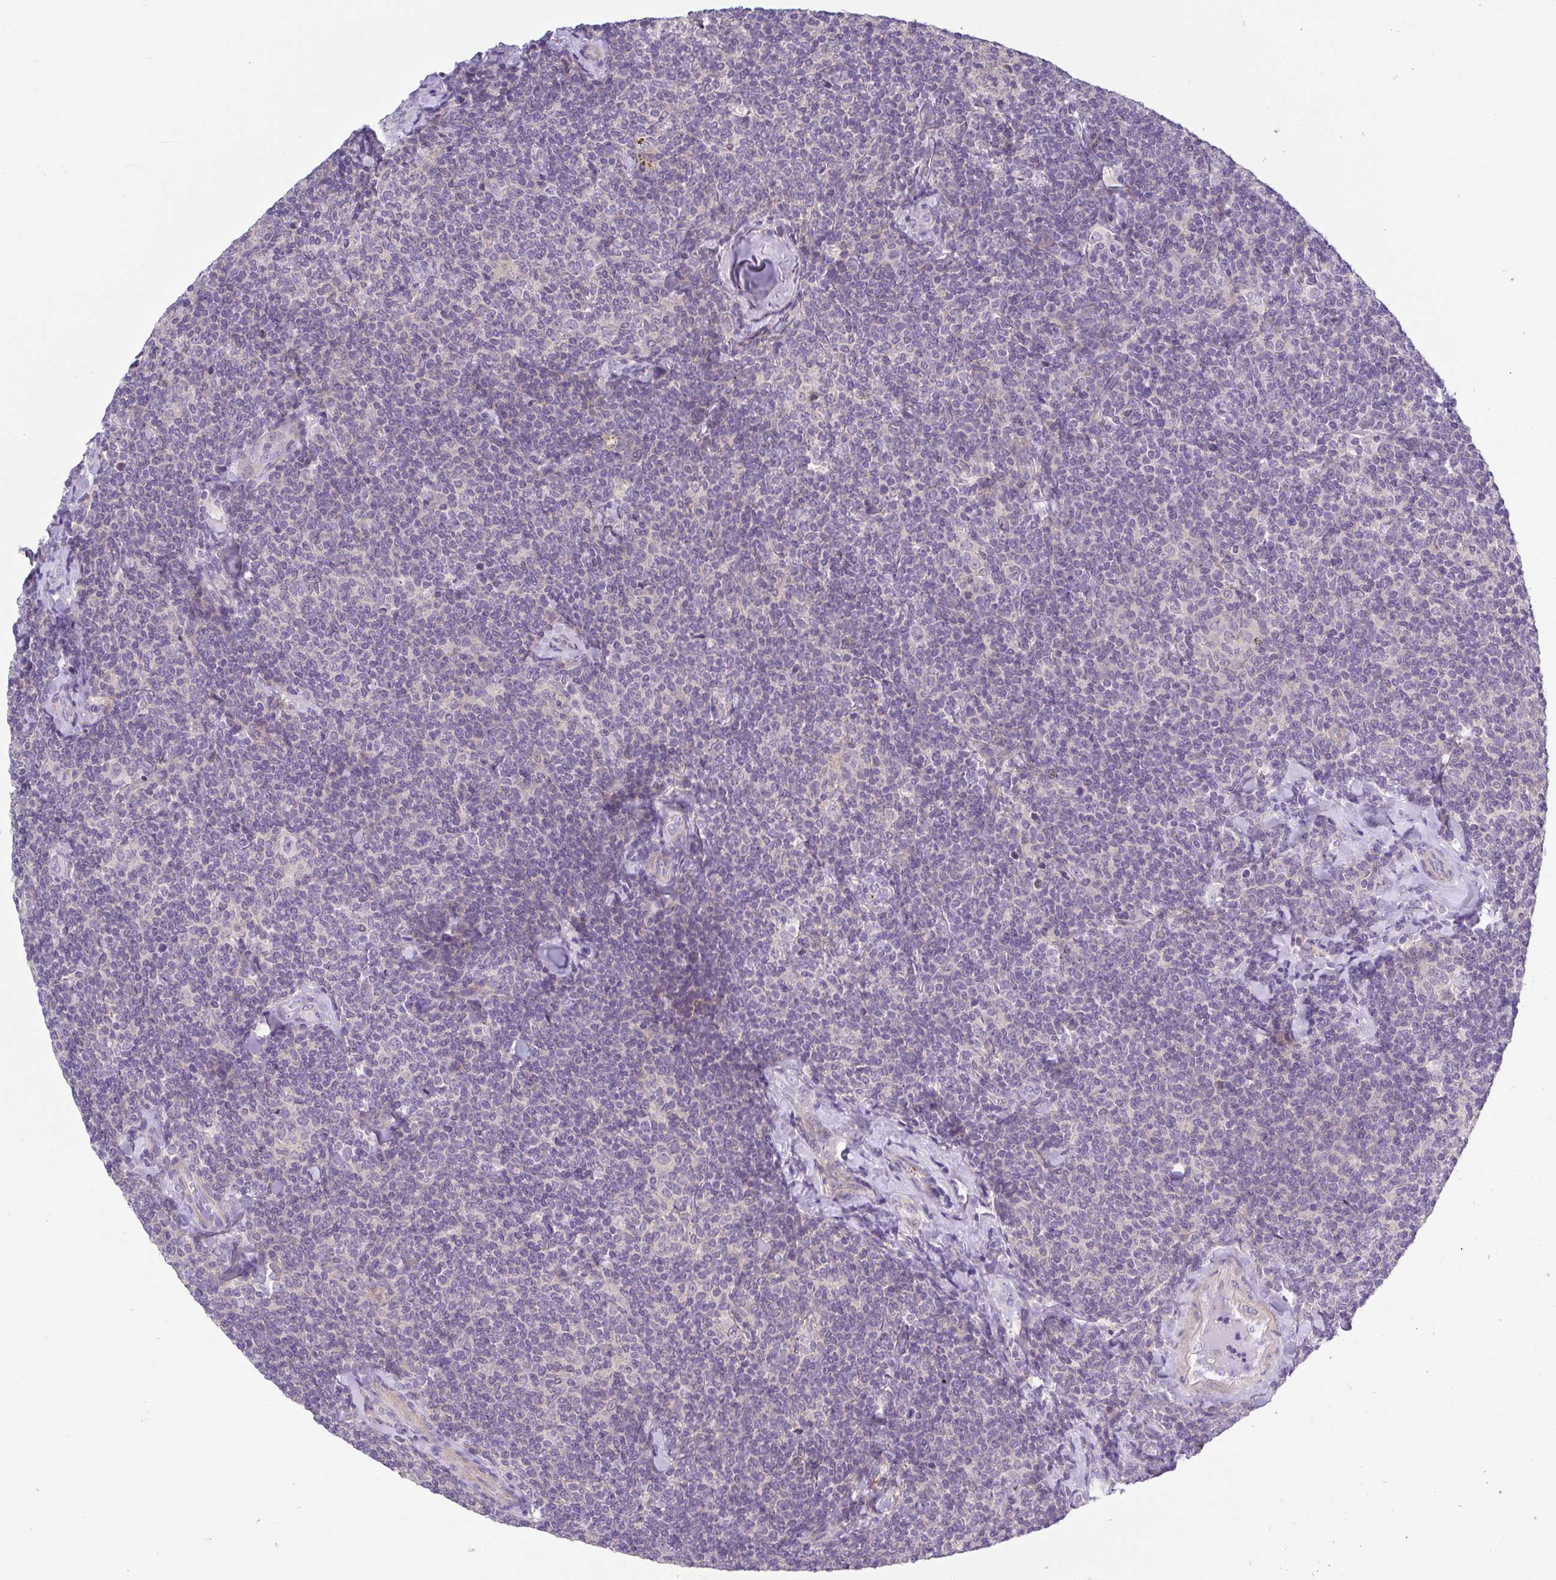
{"staining": {"intensity": "negative", "quantity": "none", "location": "none"}, "tissue": "lymphoma", "cell_type": "Tumor cells", "image_type": "cancer", "snomed": [{"axis": "morphology", "description": "Malignant lymphoma, non-Hodgkin's type, Low grade"}, {"axis": "topography", "description": "Lymph node"}], "caption": "This is an immunohistochemistry (IHC) image of malignant lymphoma, non-Hodgkin's type (low-grade). There is no positivity in tumor cells.", "gene": "PRR14L", "patient": {"sex": "female", "age": 56}}